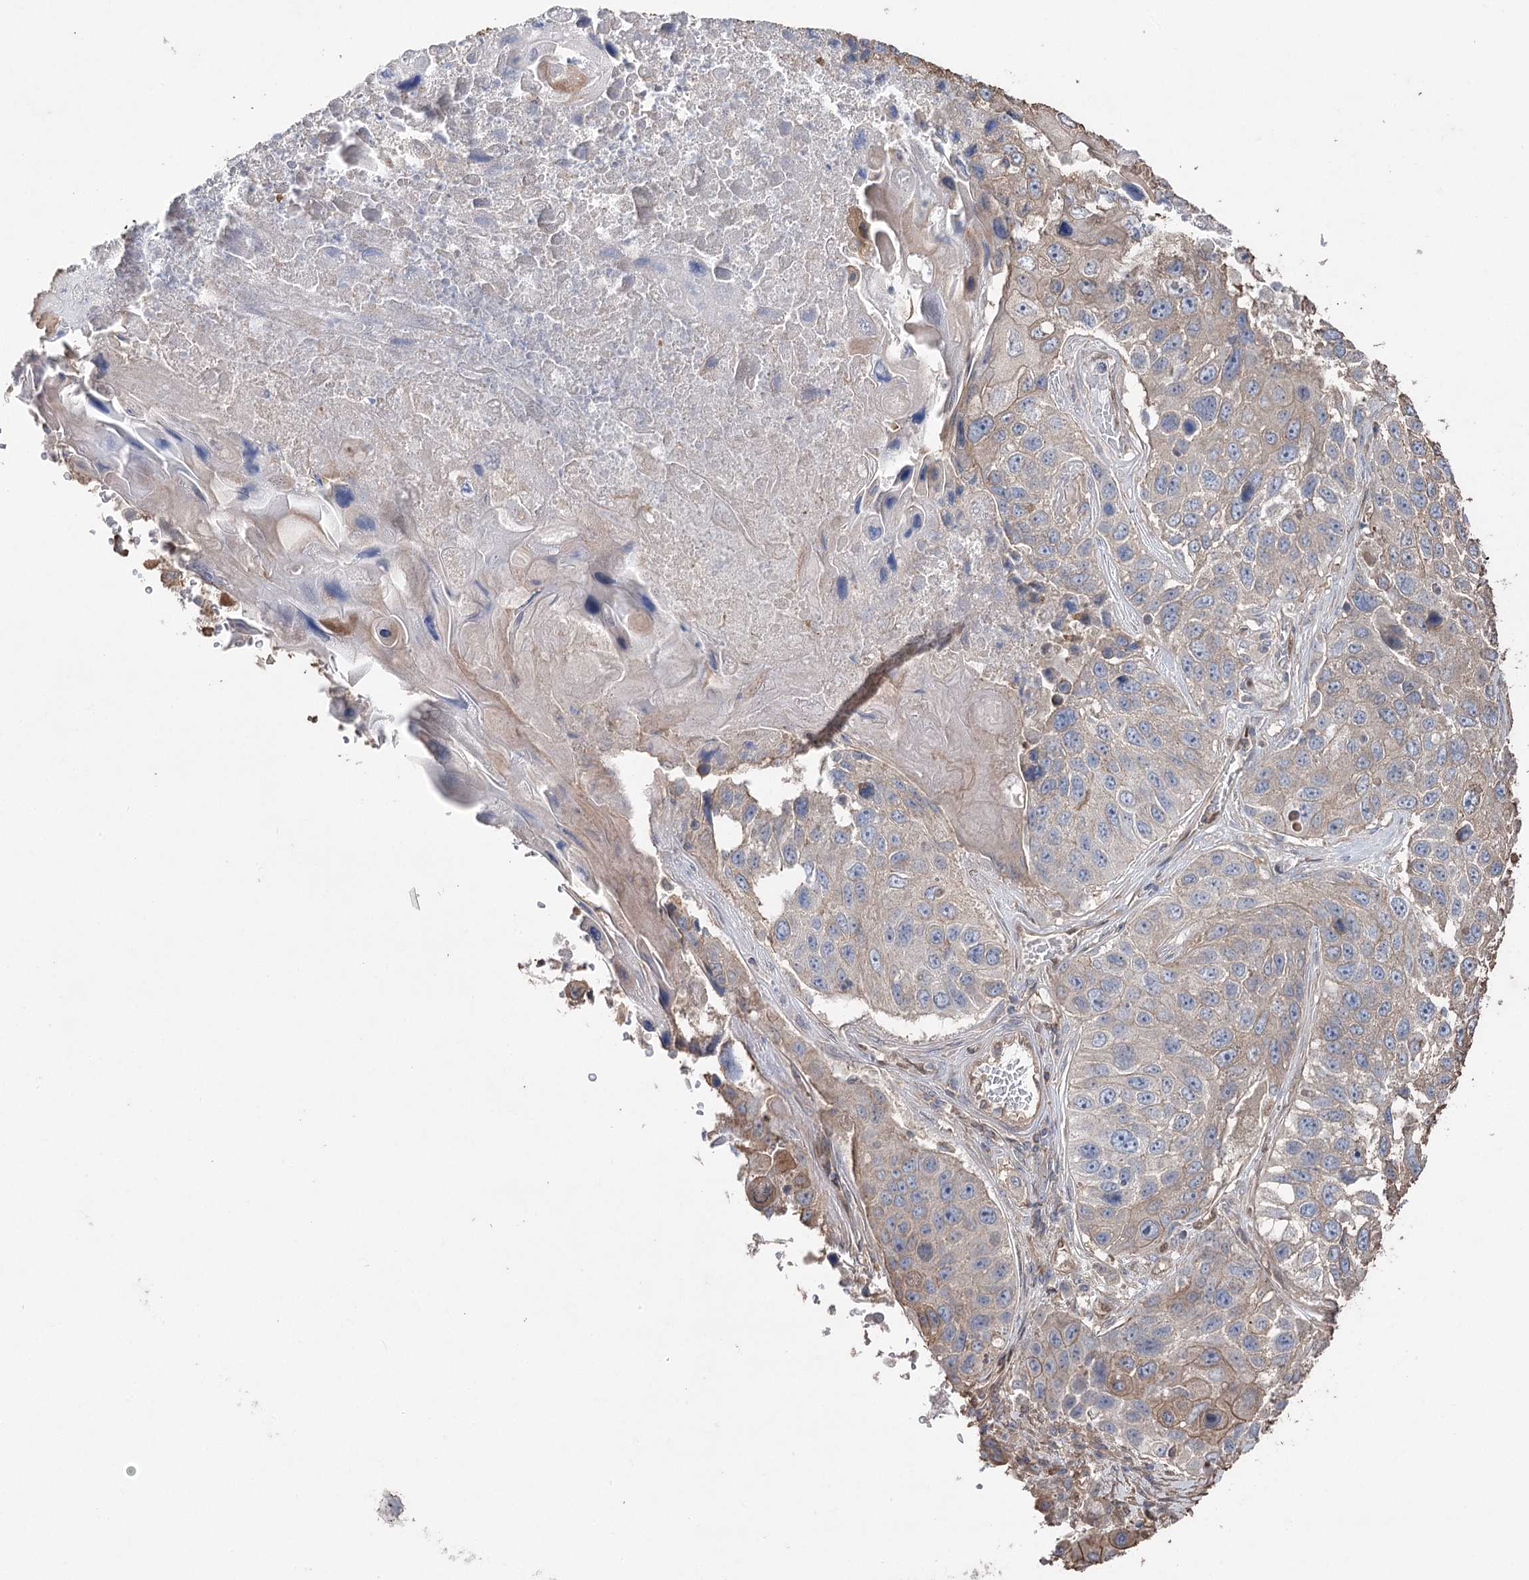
{"staining": {"intensity": "negative", "quantity": "none", "location": "none"}, "tissue": "lung cancer", "cell_type": "Tumor cells", "image_type": "cancer", "snomed": [{"axis": "morphology", "description": "Squamous cell carcinoma, NOS"}, {"axis": "topography", "description": "Lung"}], "caption": "IHC histopathology image of human lung cancer stained for a protein (brown), which displays no expression in tumor cells.", "gene": "FAM13B", "patient": {"sex": "male", "age": 61}}